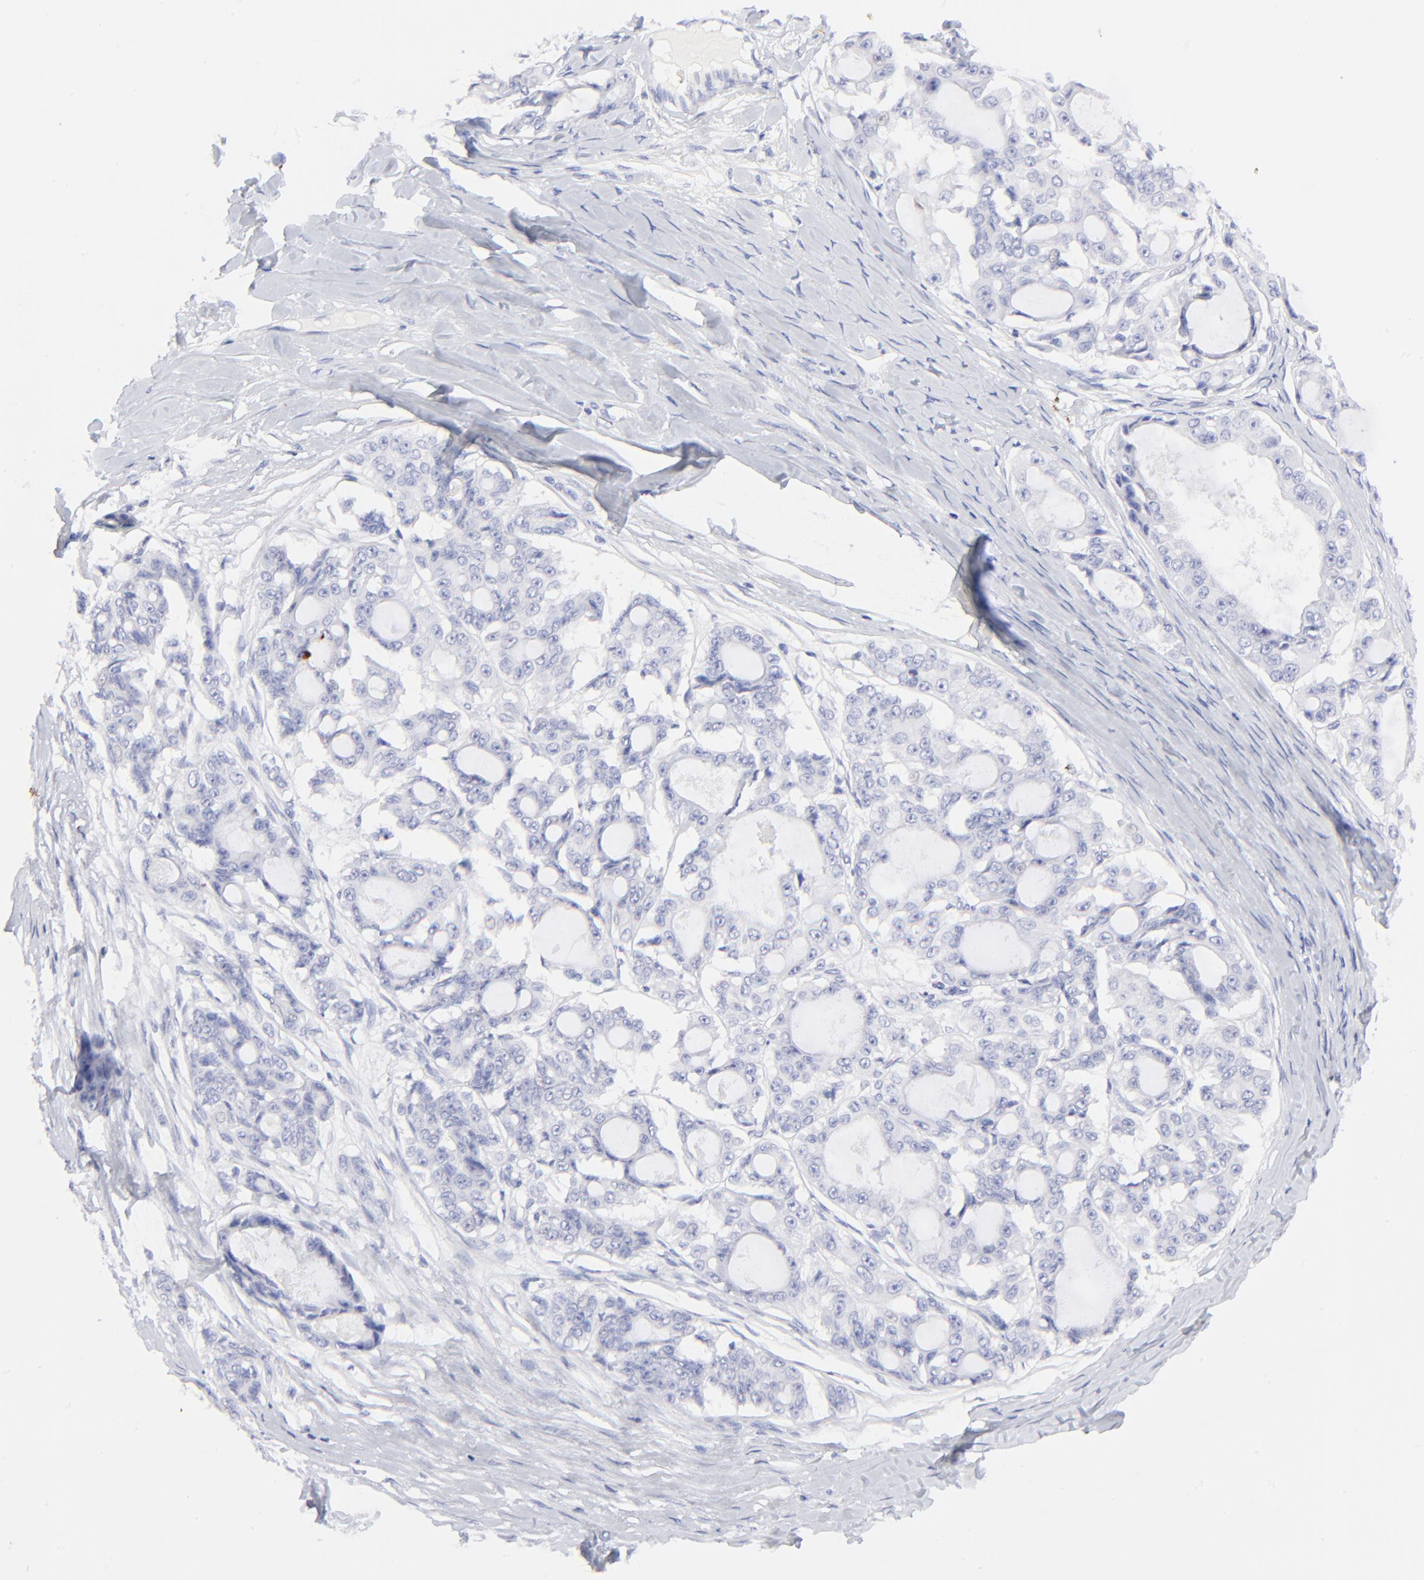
{"staining": {"intensity": "negative", "quantity": "none", "location": "none"}, "tissue": "ovarian cancer", "cell_type": "Tumor cells", "image_type": "cancer", "snomed": [{"axis": "morphology", "description": "Carcinoma, endometroid"}, {"axis": "topography", "description": "Ovary"}], "caption": "Immunohistochemistry photomicrograph of ovarian endometroid carcinoma stained for a protein (brown), which exhibits no expression in tumor cells.", "gene": "S100A12", "patient": {"sex": "female", "age": 61}}